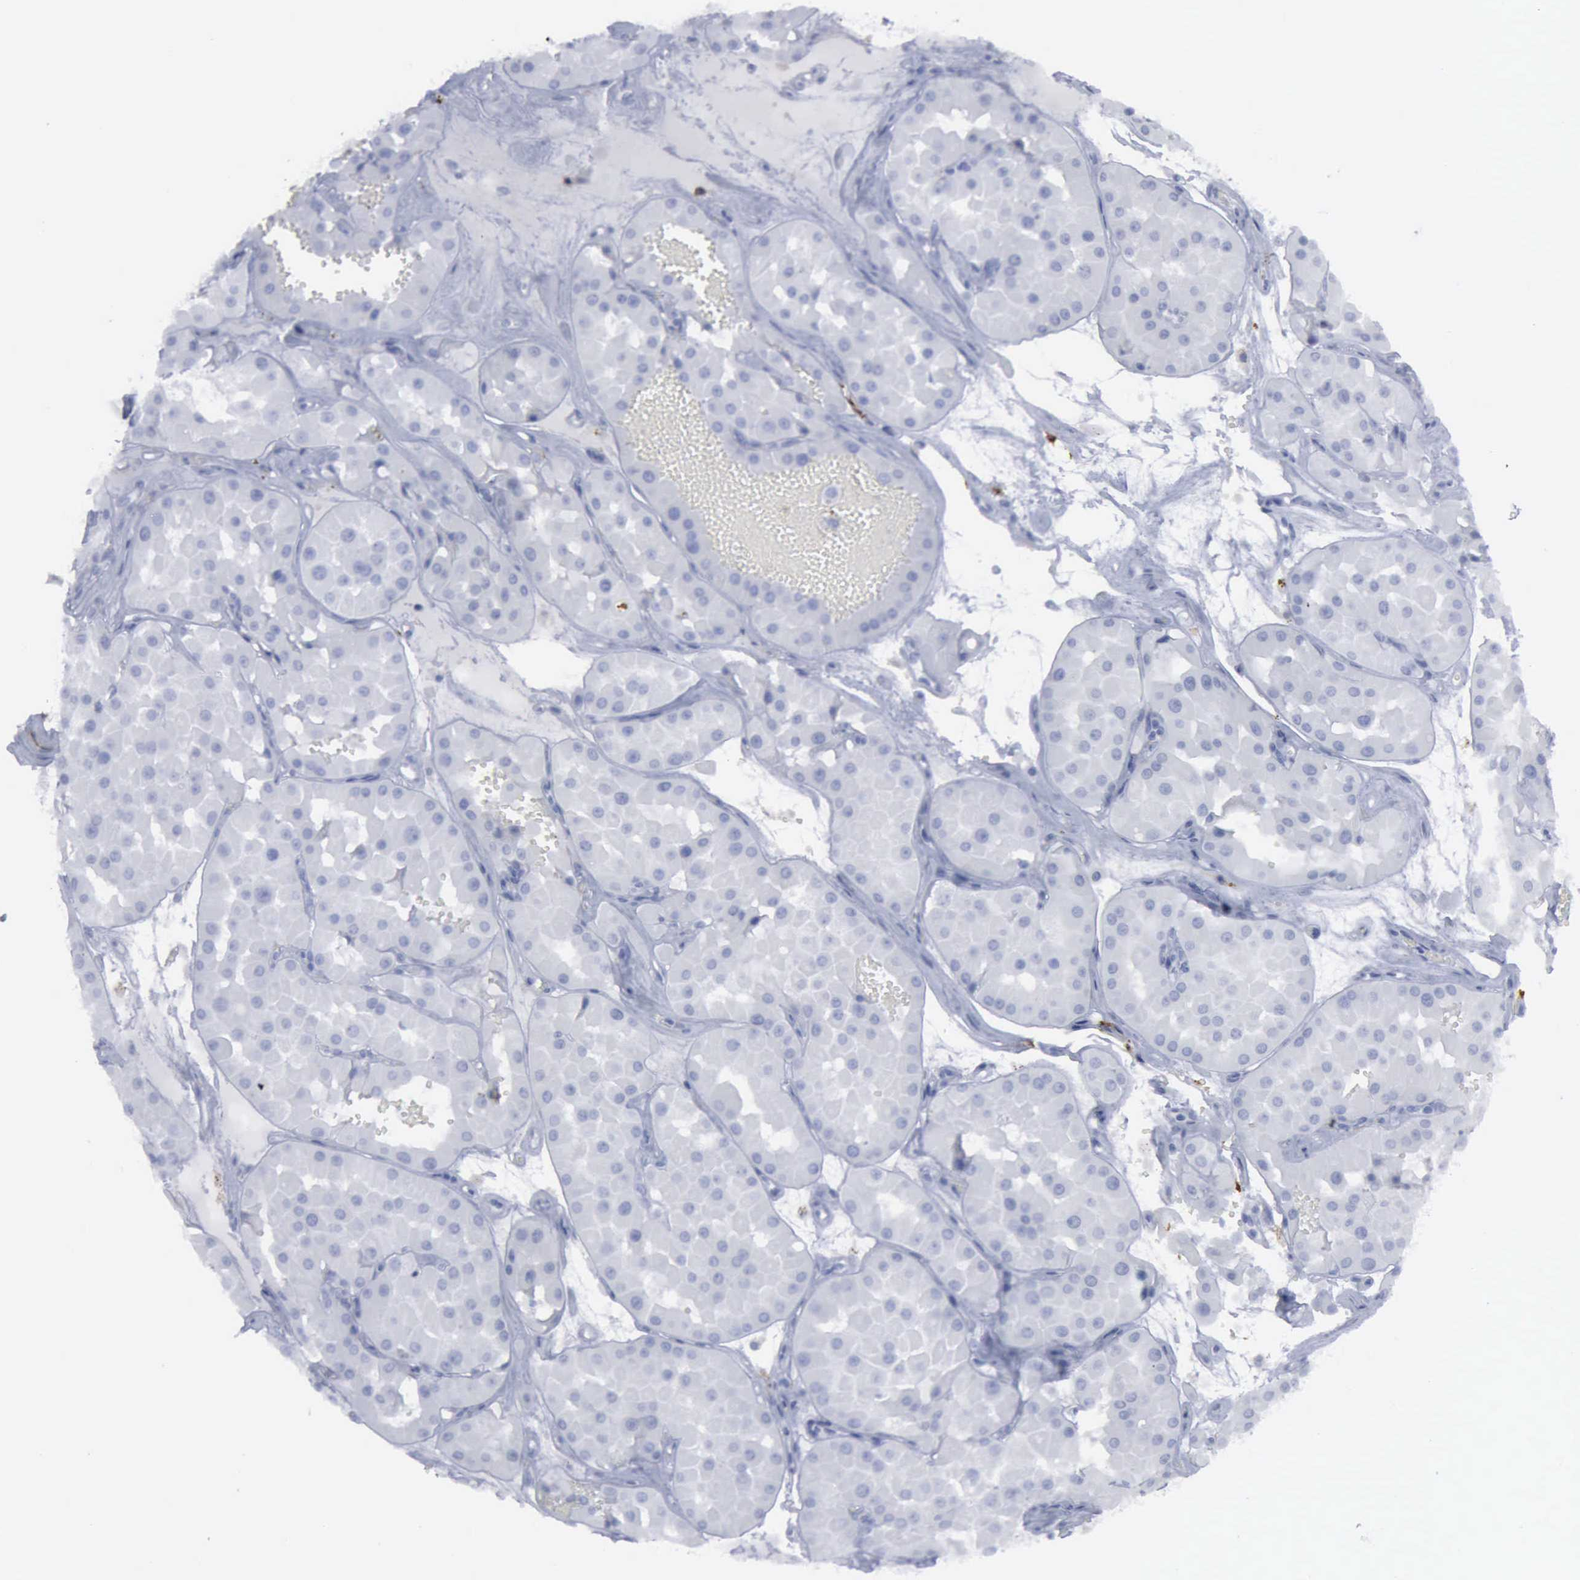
{"staining": {"intensity": "negative", "quantity": "none", "location": "none"}, "tissue": "renal cancer", "cell_type": "Tumor cells", "image_type": "cancer", "snomed": [{"axis": "morphology", "description": "Adenocarcinoma, uncertain malignant potential"}, {"axis": "topography", "description": "Kidney"}], "caption": "Photomicrograph shows no significant protein expression in tumor cells of renal cancer (adenocarcinoma,  uncertain malignant potential).", "gene": "VCAM1", "patient": {"sex": "male", "age": 63}}